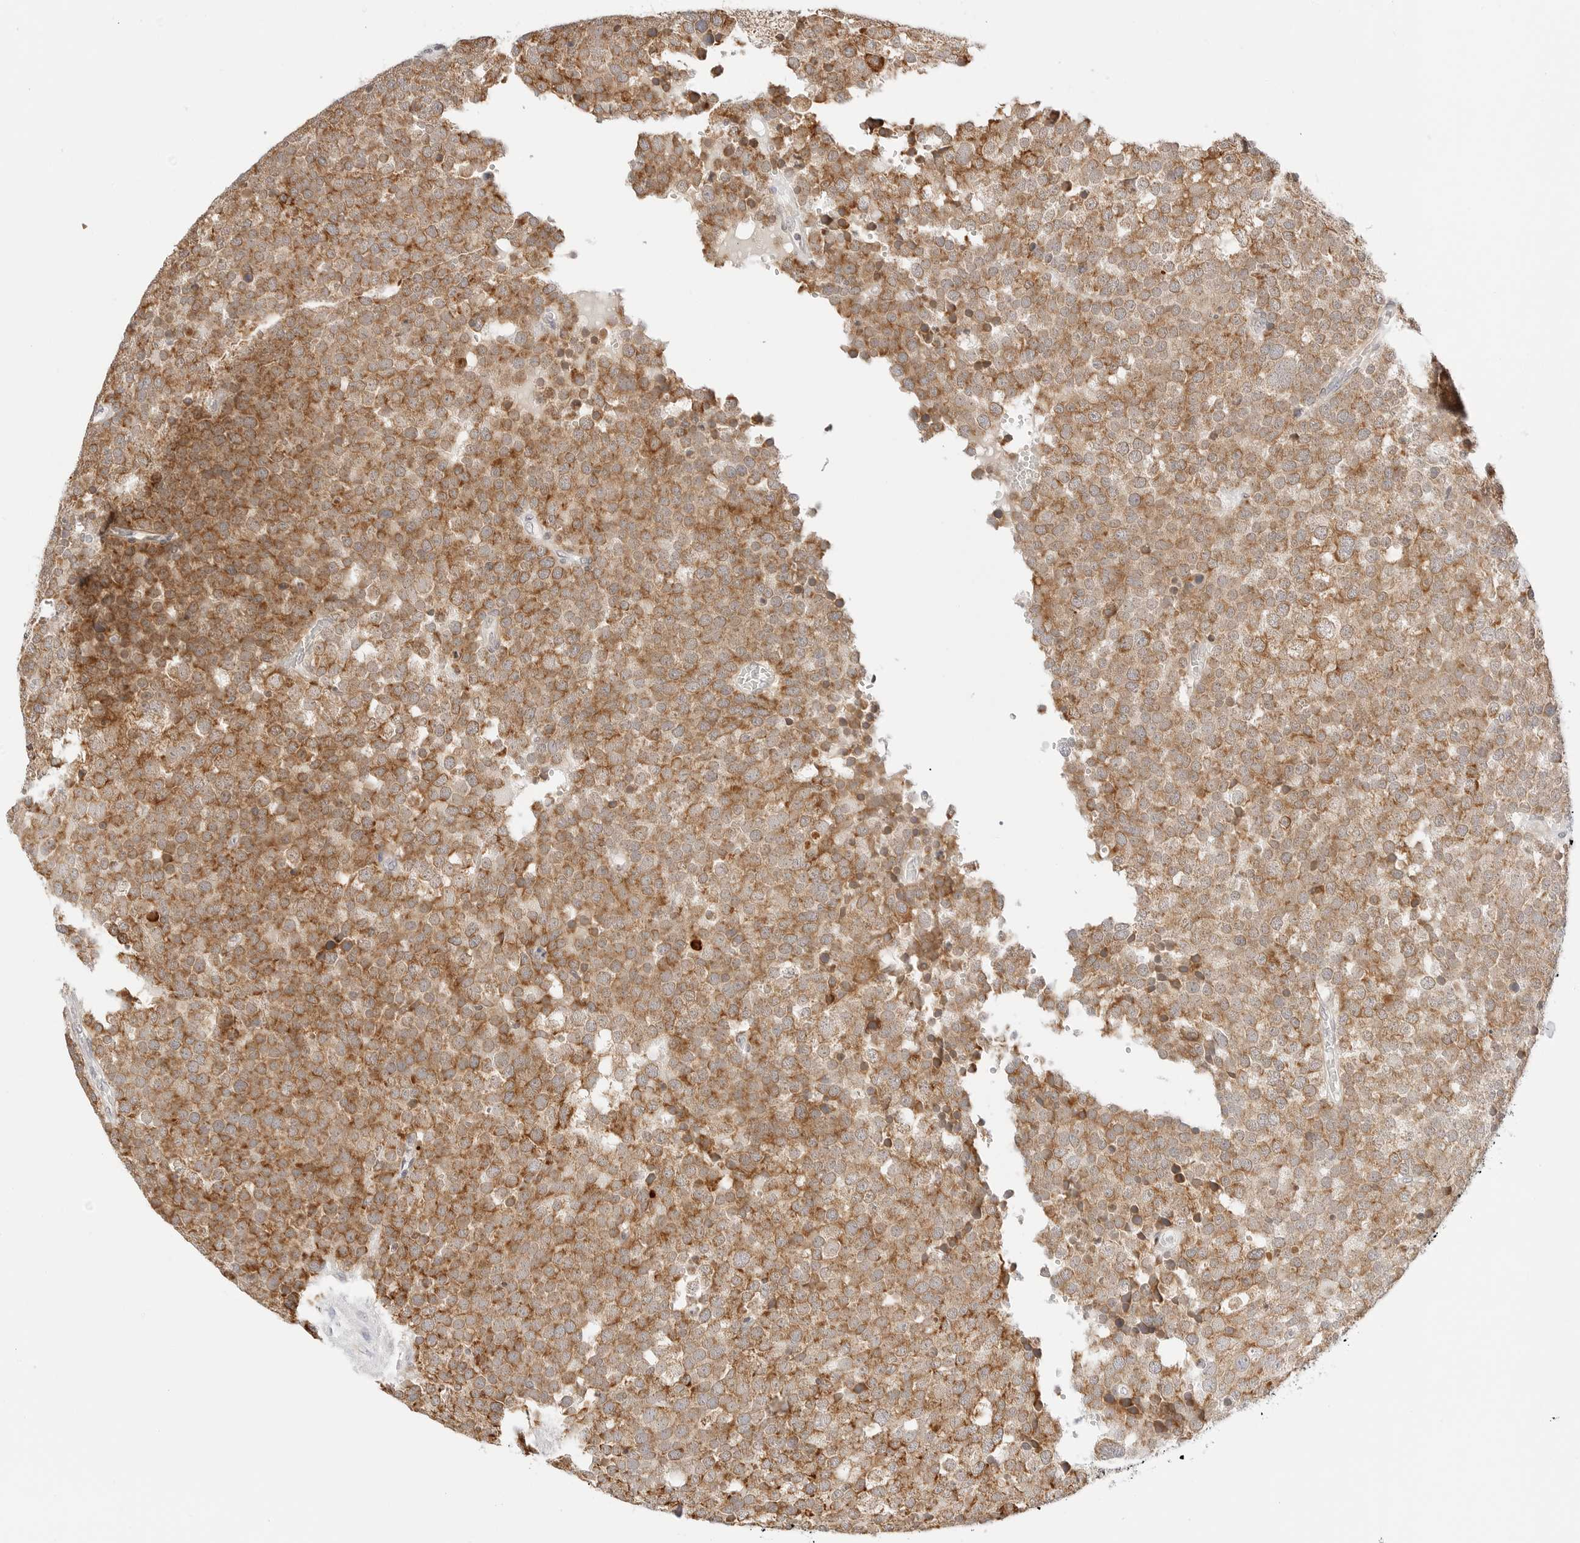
{"staining": {"intensity": "moderate", "quantity": ">75%", "location": "cytoplasmic/membranous"}, "tissue": "testis cancer", "cell_type": "Tumor cells", "image_type": "cancer", "snomed": [{"axis": "morphology", "description": "Seminoma, NOS"}, {"axis": "topography", "description": "Testis"}], "caption": "This is an image of IHC staining of testis seminoma, which shows moderate positivity in the cytoplasmic/membranous of tumor cells.", "gene": "ERO1B", "patient": {"sex": "male", "age": 71}}